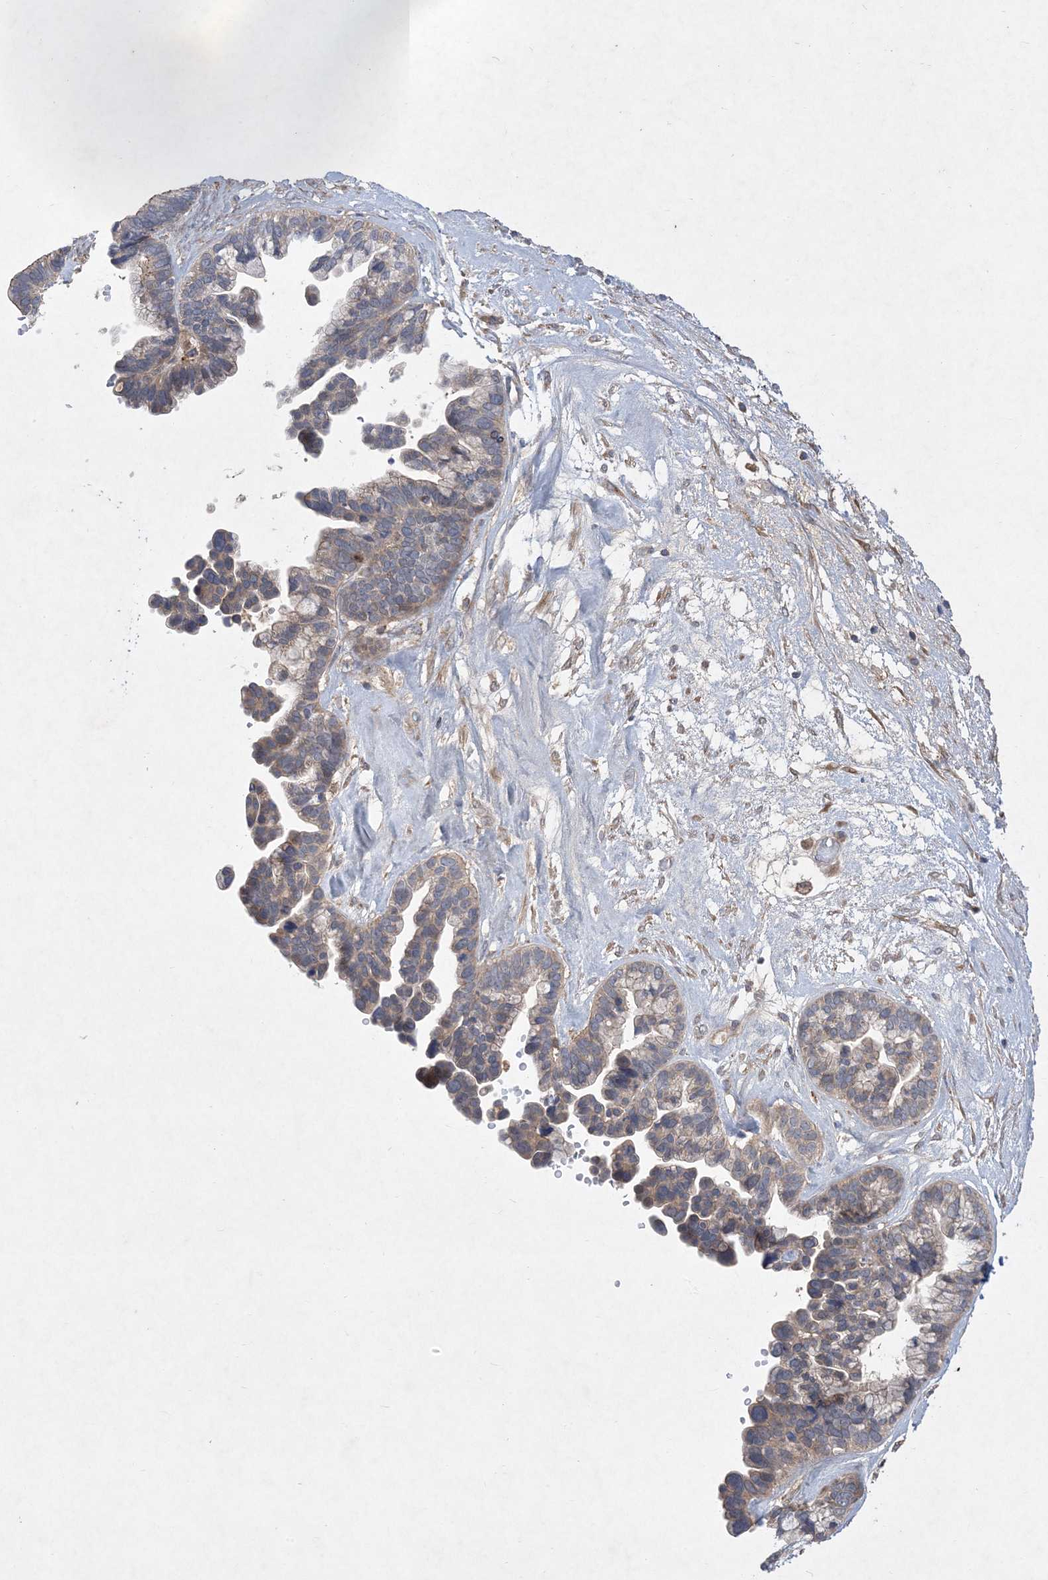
{"staining": {"intensity": "weak", "quantity": ">75%", "location": "cytoplasmic/membranous"}, "tissue": "ovarian cancer", "cell_type": "Tumor cells", "image_type": "cancer", "snomed": [{"axis": "morphology", "description": "Cystadenocarcinoma, serous, NOS"}, {"axis": "topography", "description": "Ovary"}], "caption": "The photomicrograph displays staining of serous cystadenocarcinoma (ovarian), revealing weak cytoplasmic/membranous protein positivity (brown color) within tumor cells. (IHC, brightfield microscopy, high magnification).", "gene": "MASP2", "patient": {"sex": "female", "age": 56}}